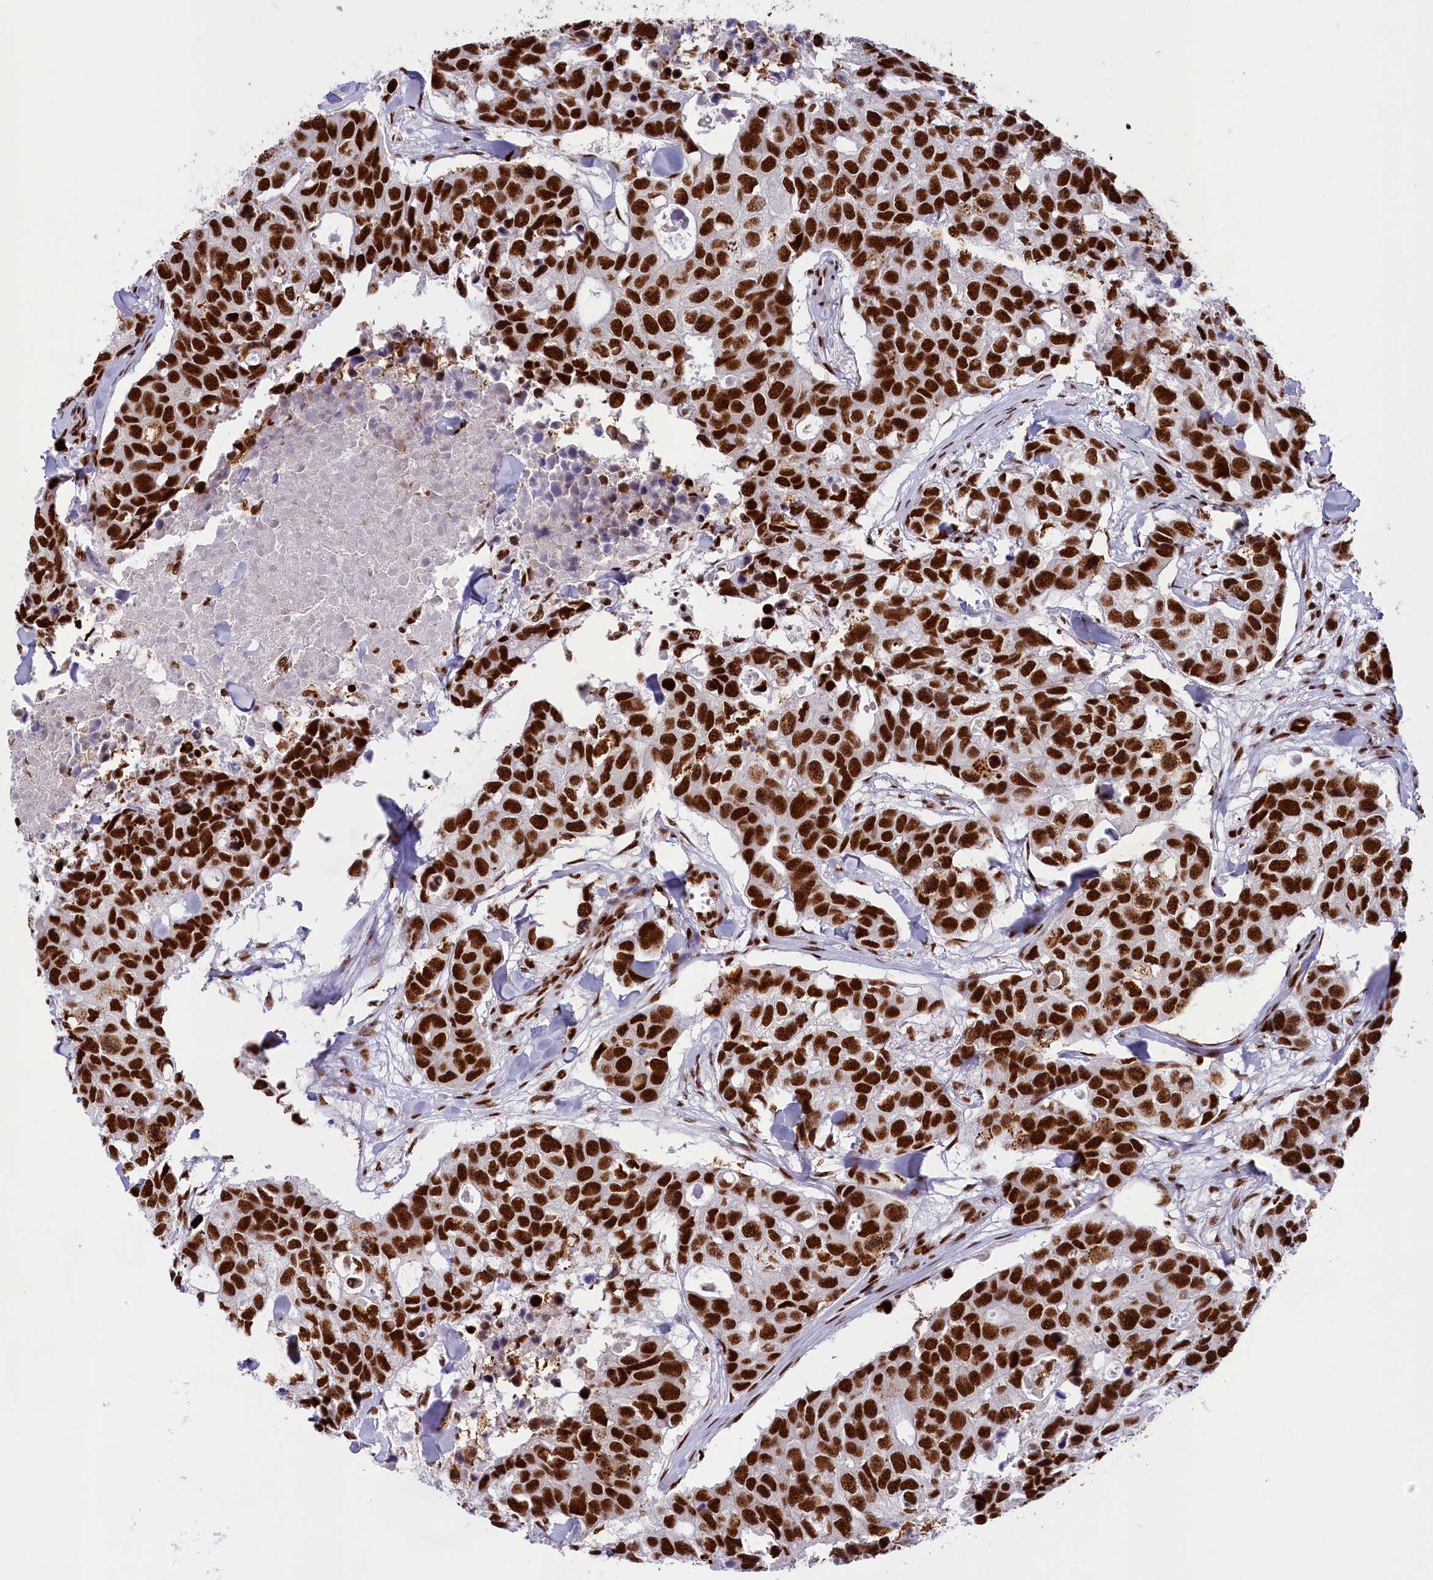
{"staining": {"intensity": "strong", "quantity": ">75%", "location": "nuclear"}, "tissue": "breast cancer", "cell_type": "Tumor cells", "image_type": "cancer", "snomed": [{"axis": "morphology", "description": "Duct carcinoma"}, {"axis": "topography", "description": "Breast"}], "caption": "Human breast cancer (intraductal carcinoma) stained with a protein marker demonstrates strong staining in tumor cells.", "gene": "SNRNP70", "patient": {"sex": "female", "age": 83}}